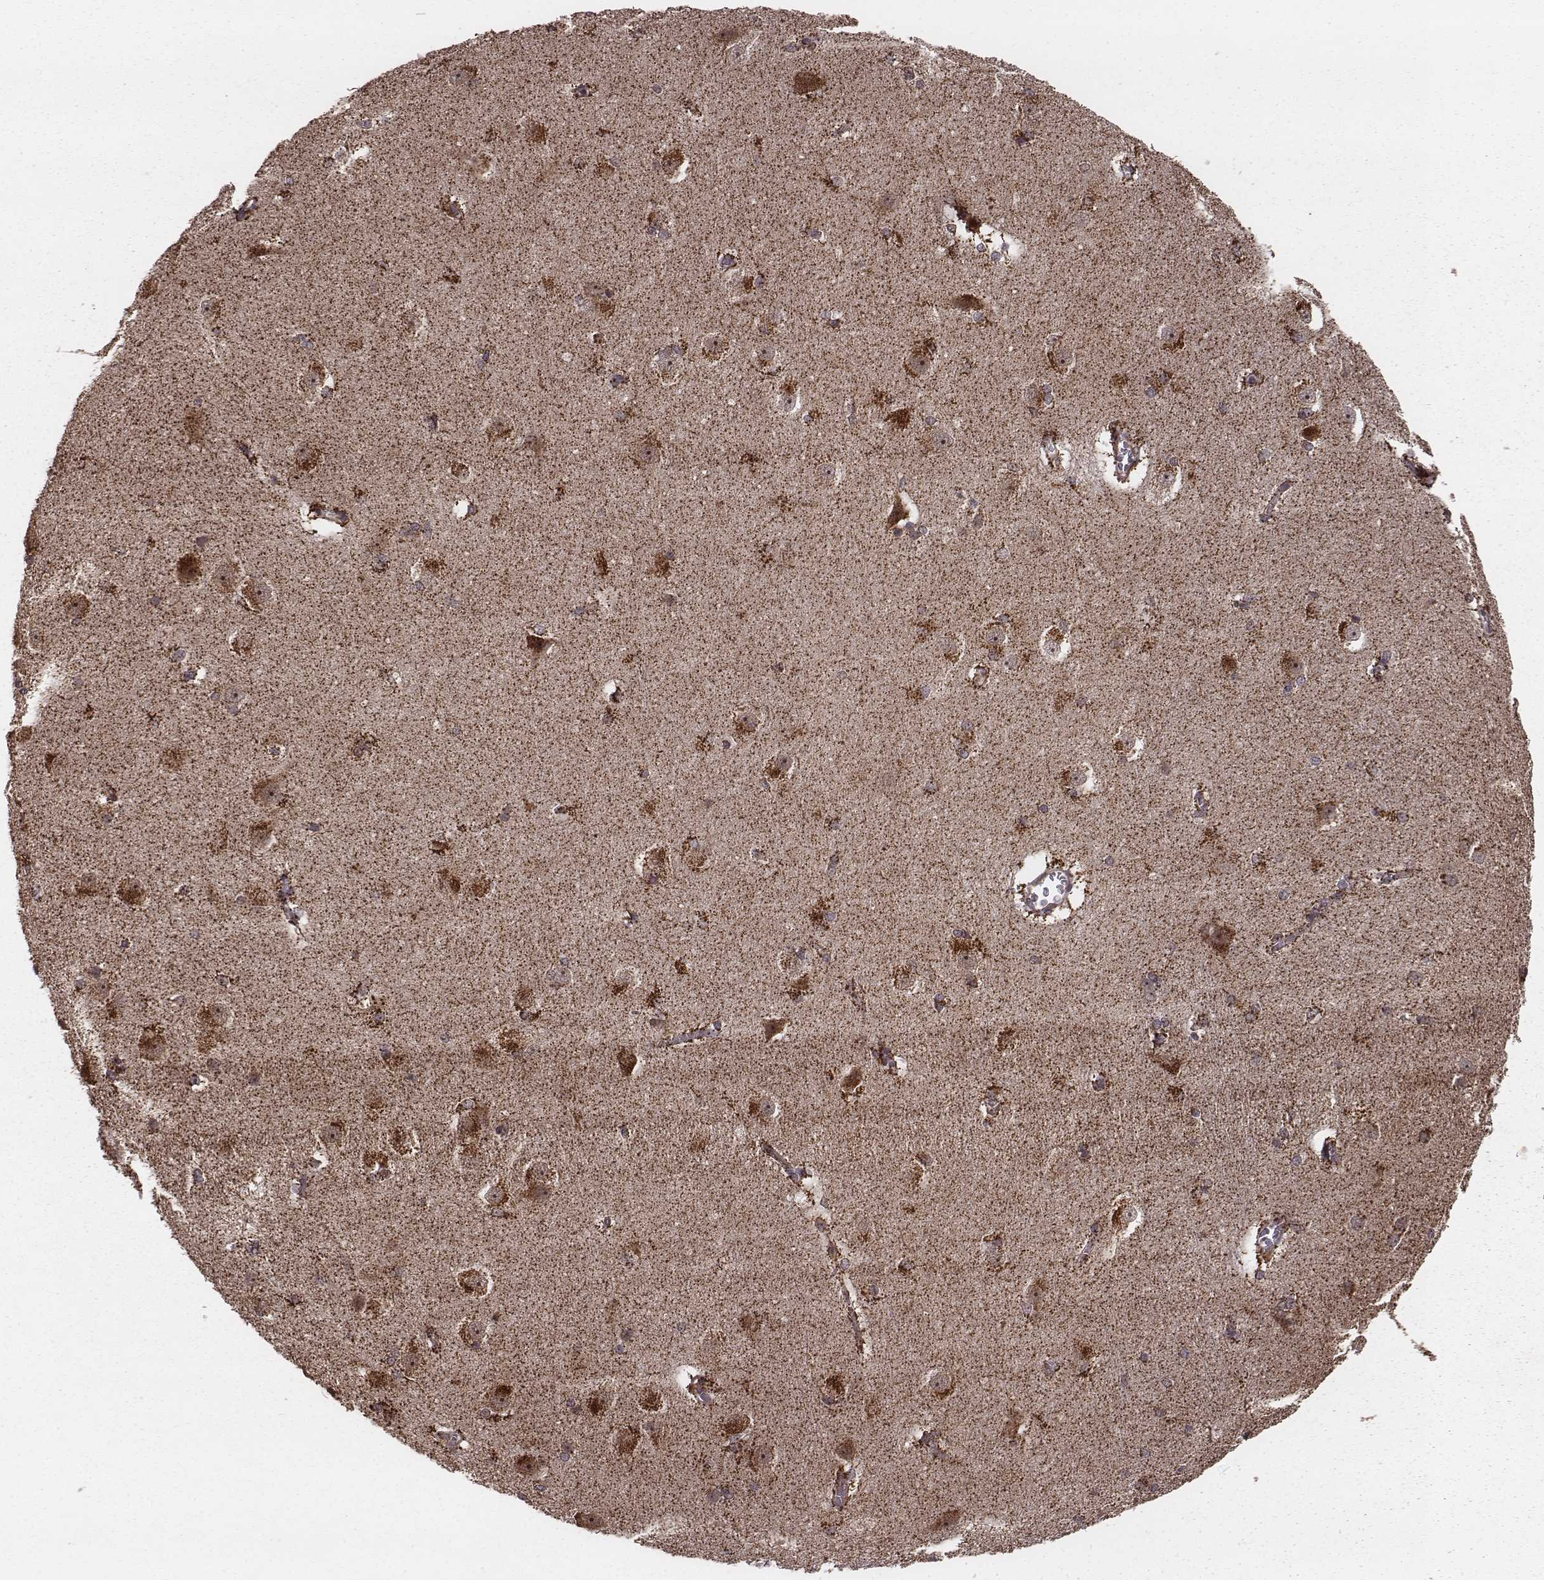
{"staining": {"intensity": "strong", "quantity": "<25%", "location": "cytoplasmic/membranous"}, "tissue": "hippocampus", "cell_type": "Glial cells", "image_type": "normal", "snomed": [{"axis": "morphology", "description": "Normal tissue, NOS"}, {"axis": "topography", "description": "Cerebral cortex"}, {"axis": "topography", "description": "Hippocampus"}], "caption": "Hippocampus stained with immunohistochemistry (IHC) exhibits strong cytoplasmic/membranous expression in approximately <25% of glial cells.", "gene": "ZDHHC21", "patient": {"sex": "female", "age": 19}}